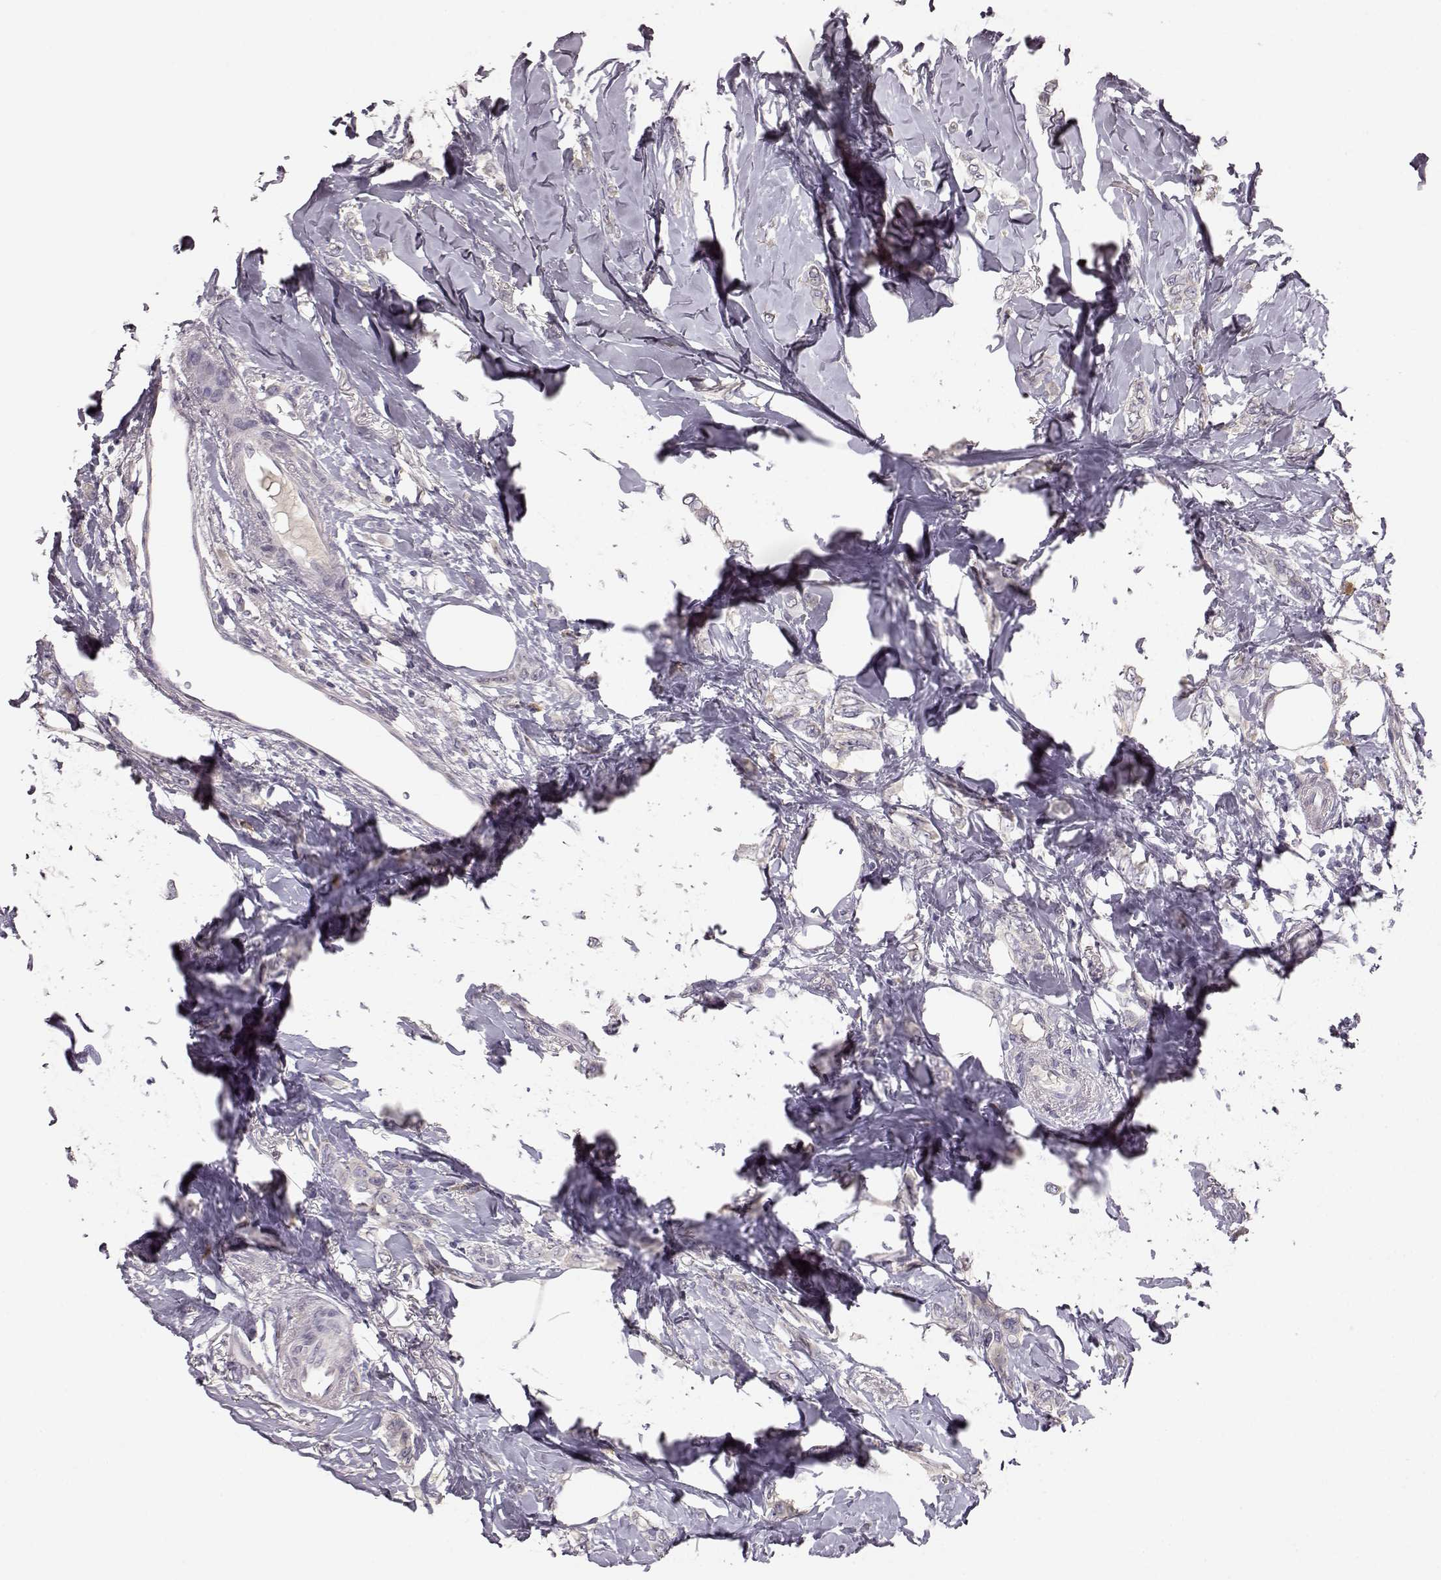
{"staining": {"intensity": "negative", "quantity": "none", "location": "none"}, "tissue": "breast cancer", "cell_type": "Tumor cells", "image_type": "cancer", "snomed": [{"axis": "morphology", "description": "Lobular carcinoma"}, {"axis": "topography", "description": "Breast"}], "caption": "Immunohistochemical staining of human breast lobular carcinoma reveals no significant expression in tumor cells.", "gene": "GHR", "patient": {"sex": "female", "age": 66}}